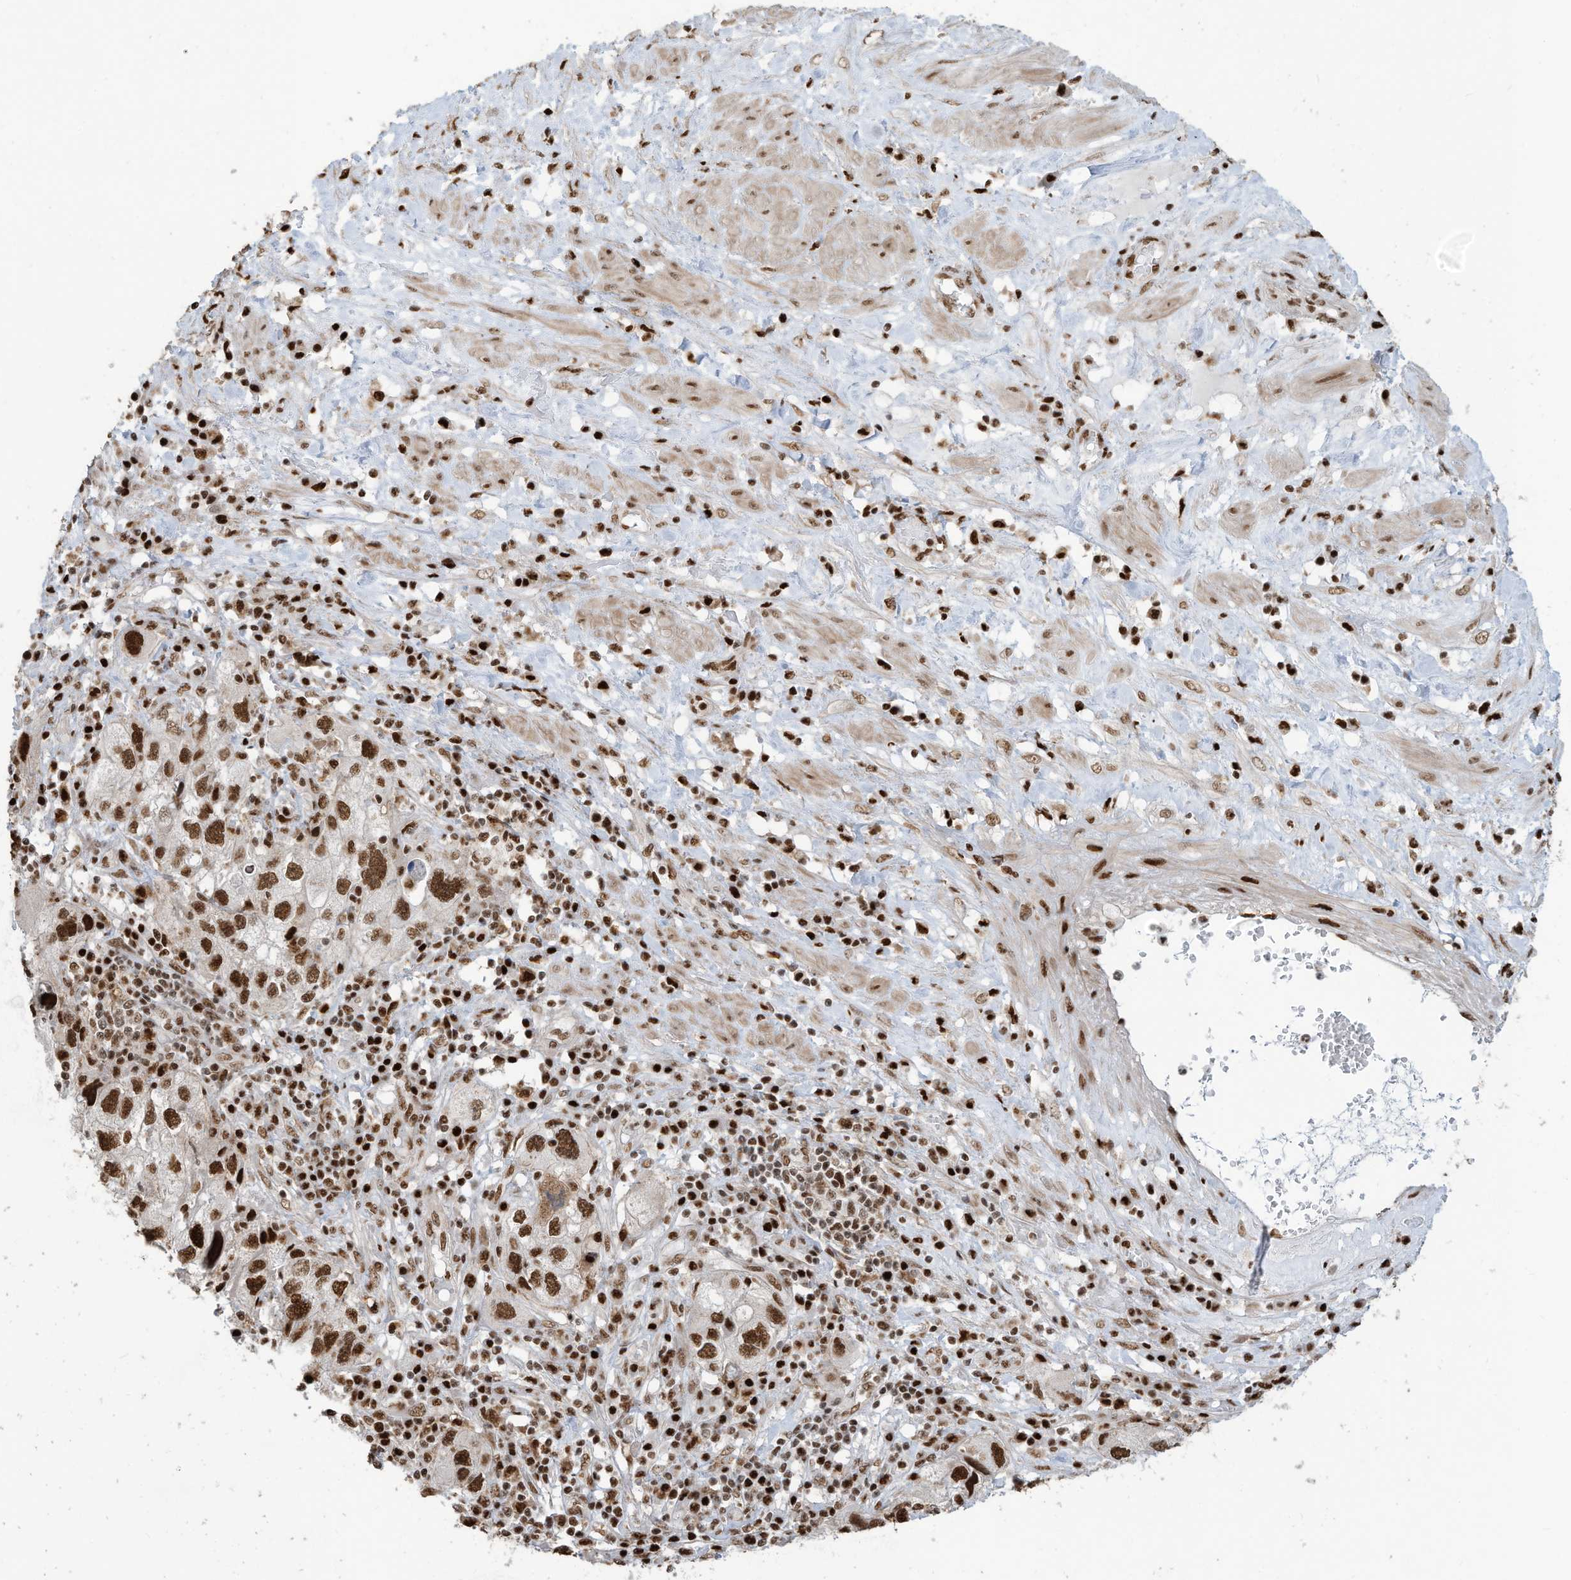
{"staining": {"intensity": "strong", "quantity": ">75%", "location": "nuclear"}, "tissue": "endometrial cancer", "cell_type": "Tumor cells", "image_type": "cancer", "snomed": [{"axis": "morphology", "description": "Adenocarcinoma, NOS"}, {"axis": "topography", "description": "Endometrium"}], "caption": "Endometrial adenocarcinoma stained with IHC demonstrates strong nuclear expression in approximately >75% of tumor cells.", "gene": "SAMD15", "patient": {"sex": "female", "age": 49}}